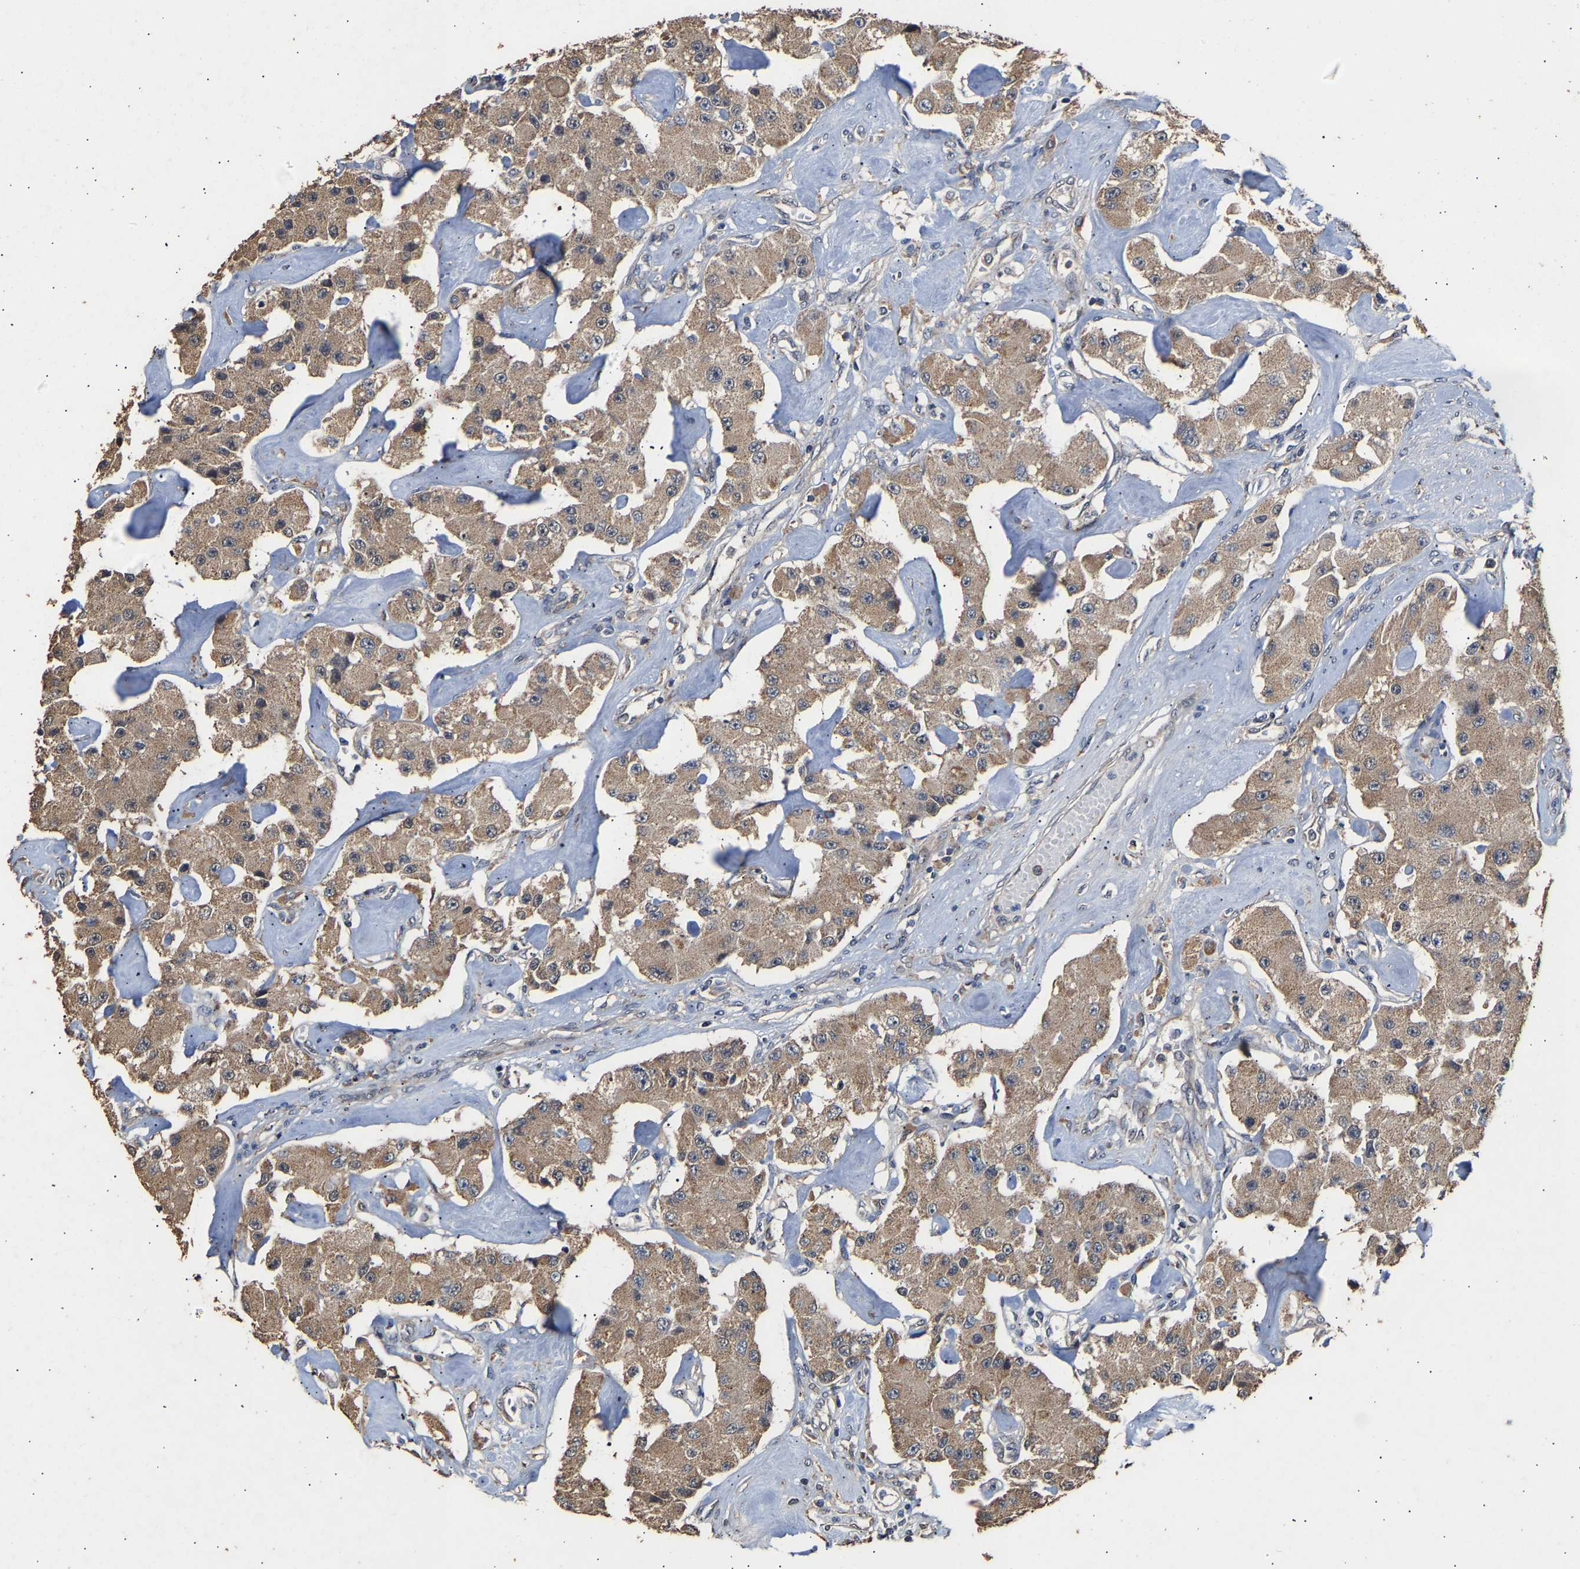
{"staining": {"intensity": "moderate", "quantity": ">75%", "location": "cytoplasmic/membranous"}, "tissue": "carcinoid", "cell_type": "Tumor cells", "image_type": "cancer", "snomed": [{"axis": "morphology", "description": "Carcinoid, malignant, NOS"}, {"axis": "topography", "description": "Pancreas"}], "caption": "Immunohistochemistry (IHC) (DAB (3,3'-diaminobenzidine)) staining of carcinoid shows moderate cytoplasmic/membranous protein expression in approximately >75% of tumor cells. The staining was performed using DAB, with brown indicating positive protein expression. Nuclei are stained blue with hematoxylin.", "gene": "ZNF26", "patient": {"sex": "male", "age": 41}}